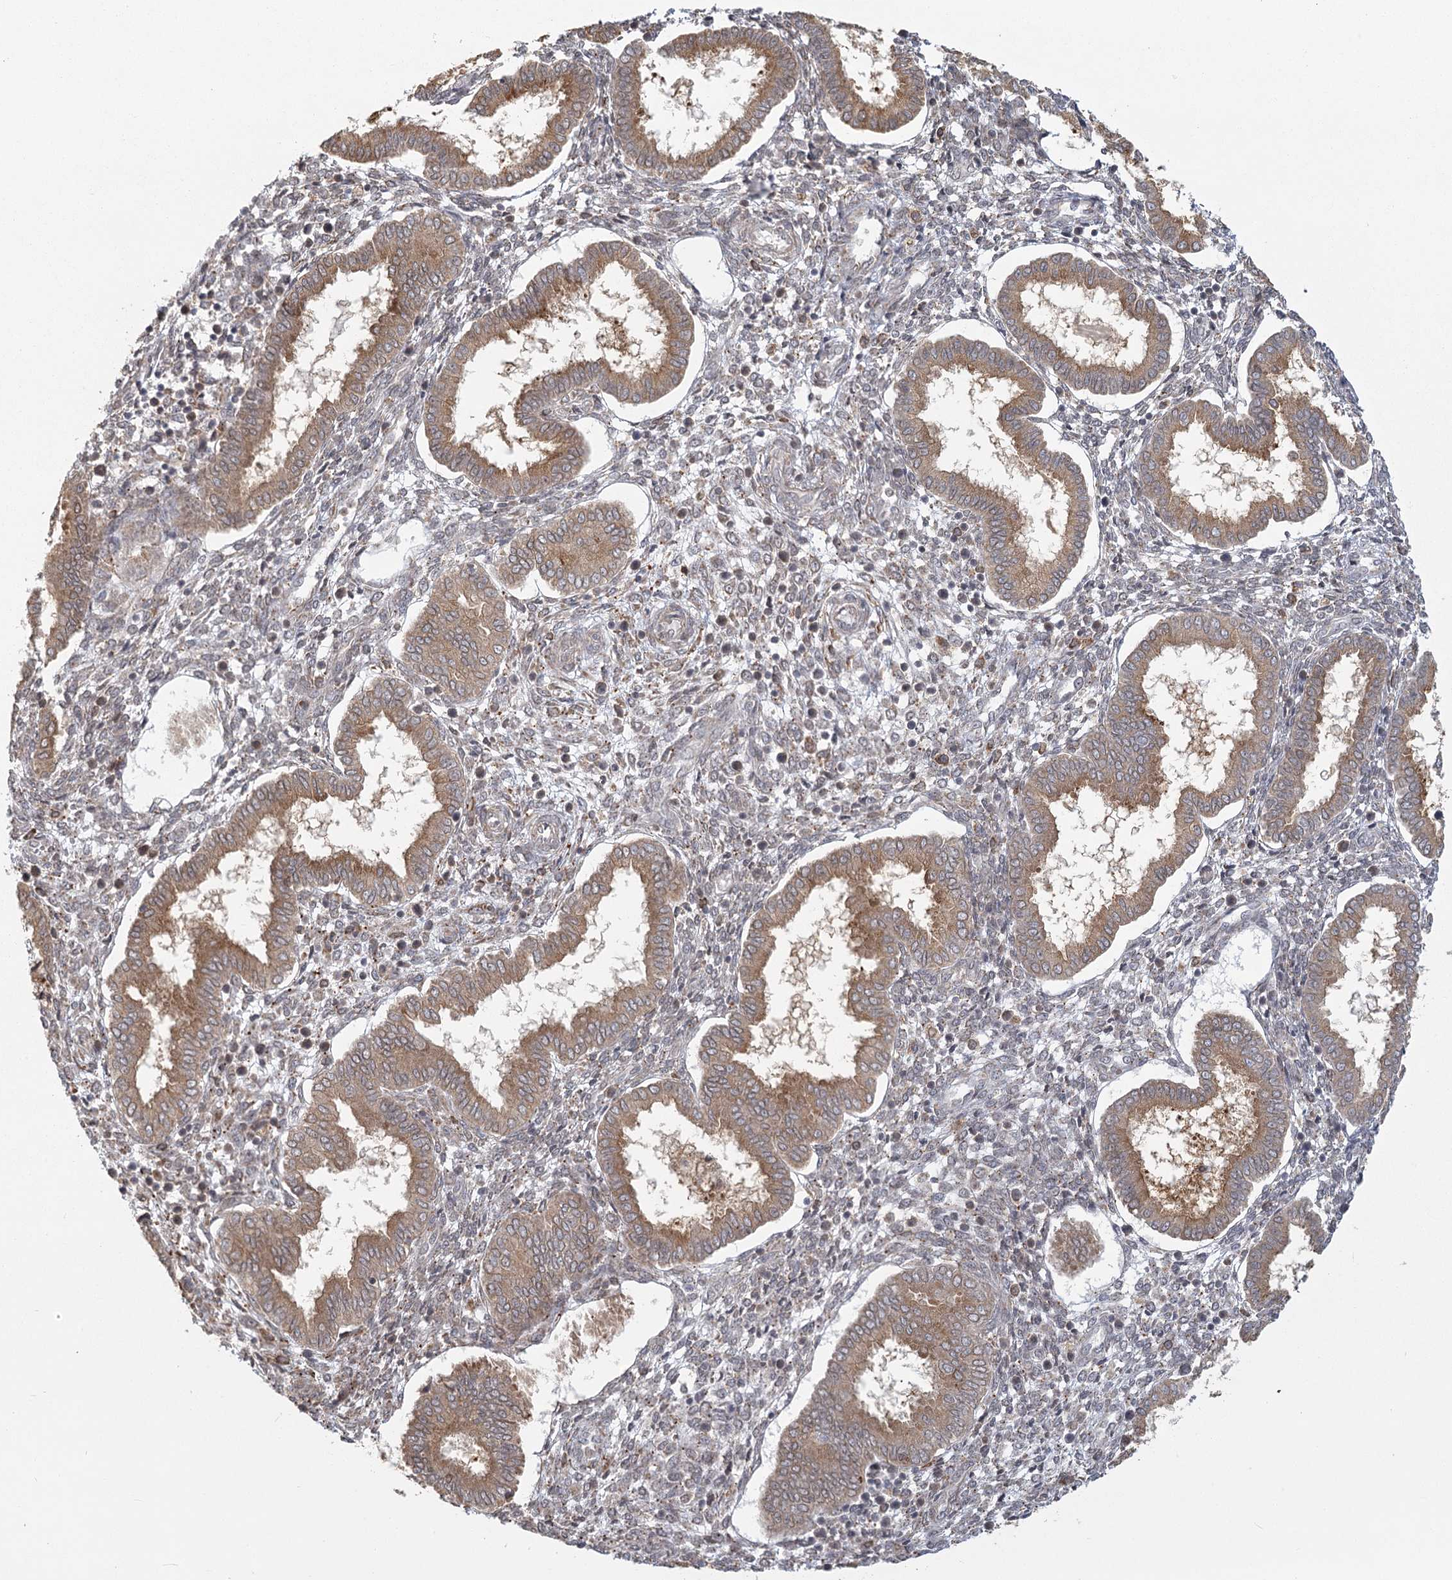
{"staining": {"intensity": "weak", "quantity": "<25%", "location": "cytoplasmic/membranous"}, "tissue": "endometrium", "cell_type": "Cells in endometrial stroma", "image_type": "normal", "snomed": [{"axis": "morphology", "description": "Normal tissue, NOS"}, {"axis": "topography", "description": "Endometrium"}], "caption": "Endometrium stained for a protein using immunohistochemistry demonstrates no staining cells in endometrial stroma.", "gene": "LACTB", "patient": {"sex": "female", "age": 24}}